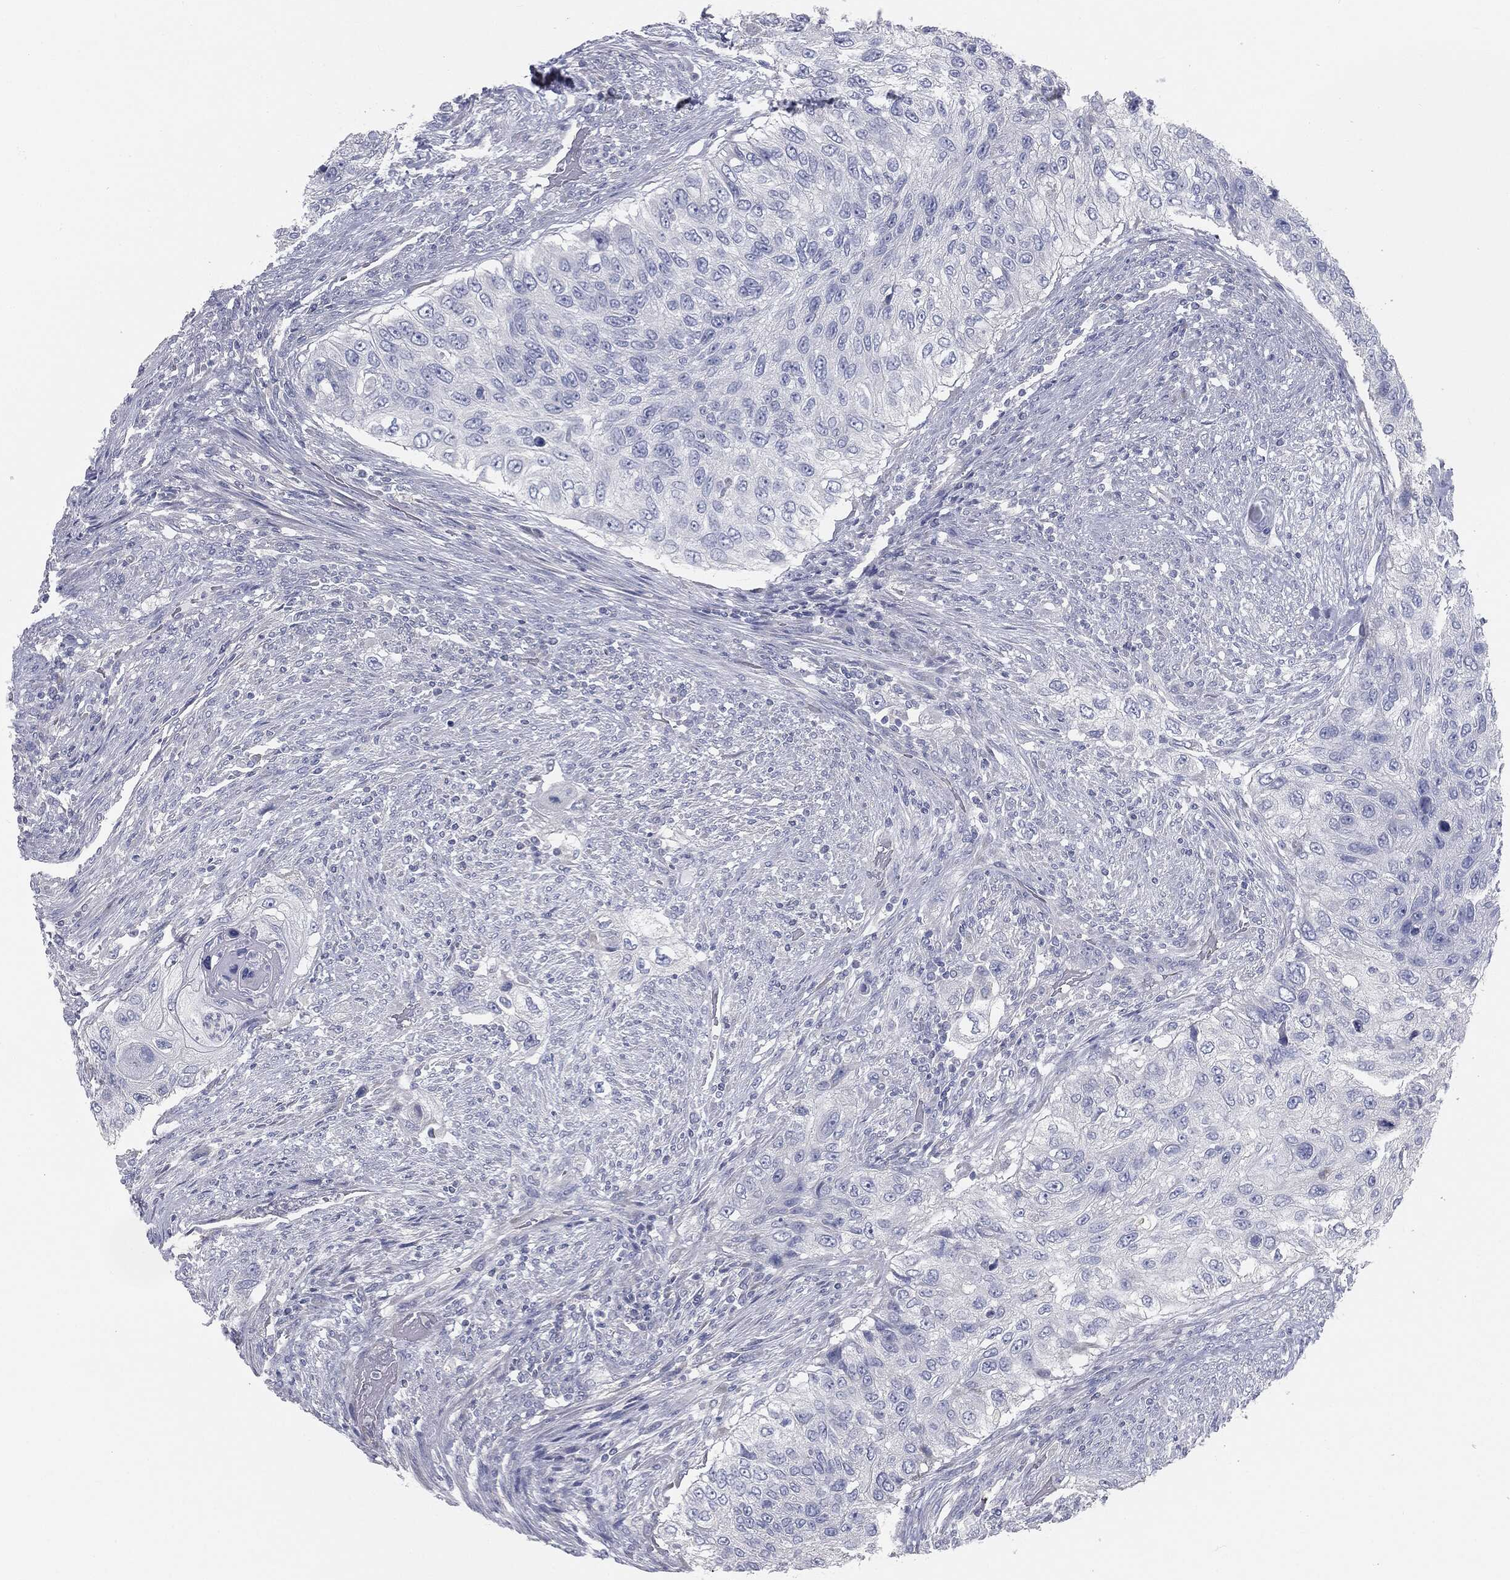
{"staining": {"intensity": "negative", "quantity": "none", "location": "none"}, "tissue": "urothelial cancer", "cell_type": "Tumor cells", "image_type": "cancer", "snomed": [{"axis": "morphology", "description": "Urothelial carcinoma, High grade"}, {"axis": "topography", "description": "Urinary bladder"}], "caption": "Immunohistochemical staining of urothelial carcinoma (high-grade) reveals no significant staining in tumor cells.", "gene": "CAV3", "patient": {"sex": "female", "age": 60}}